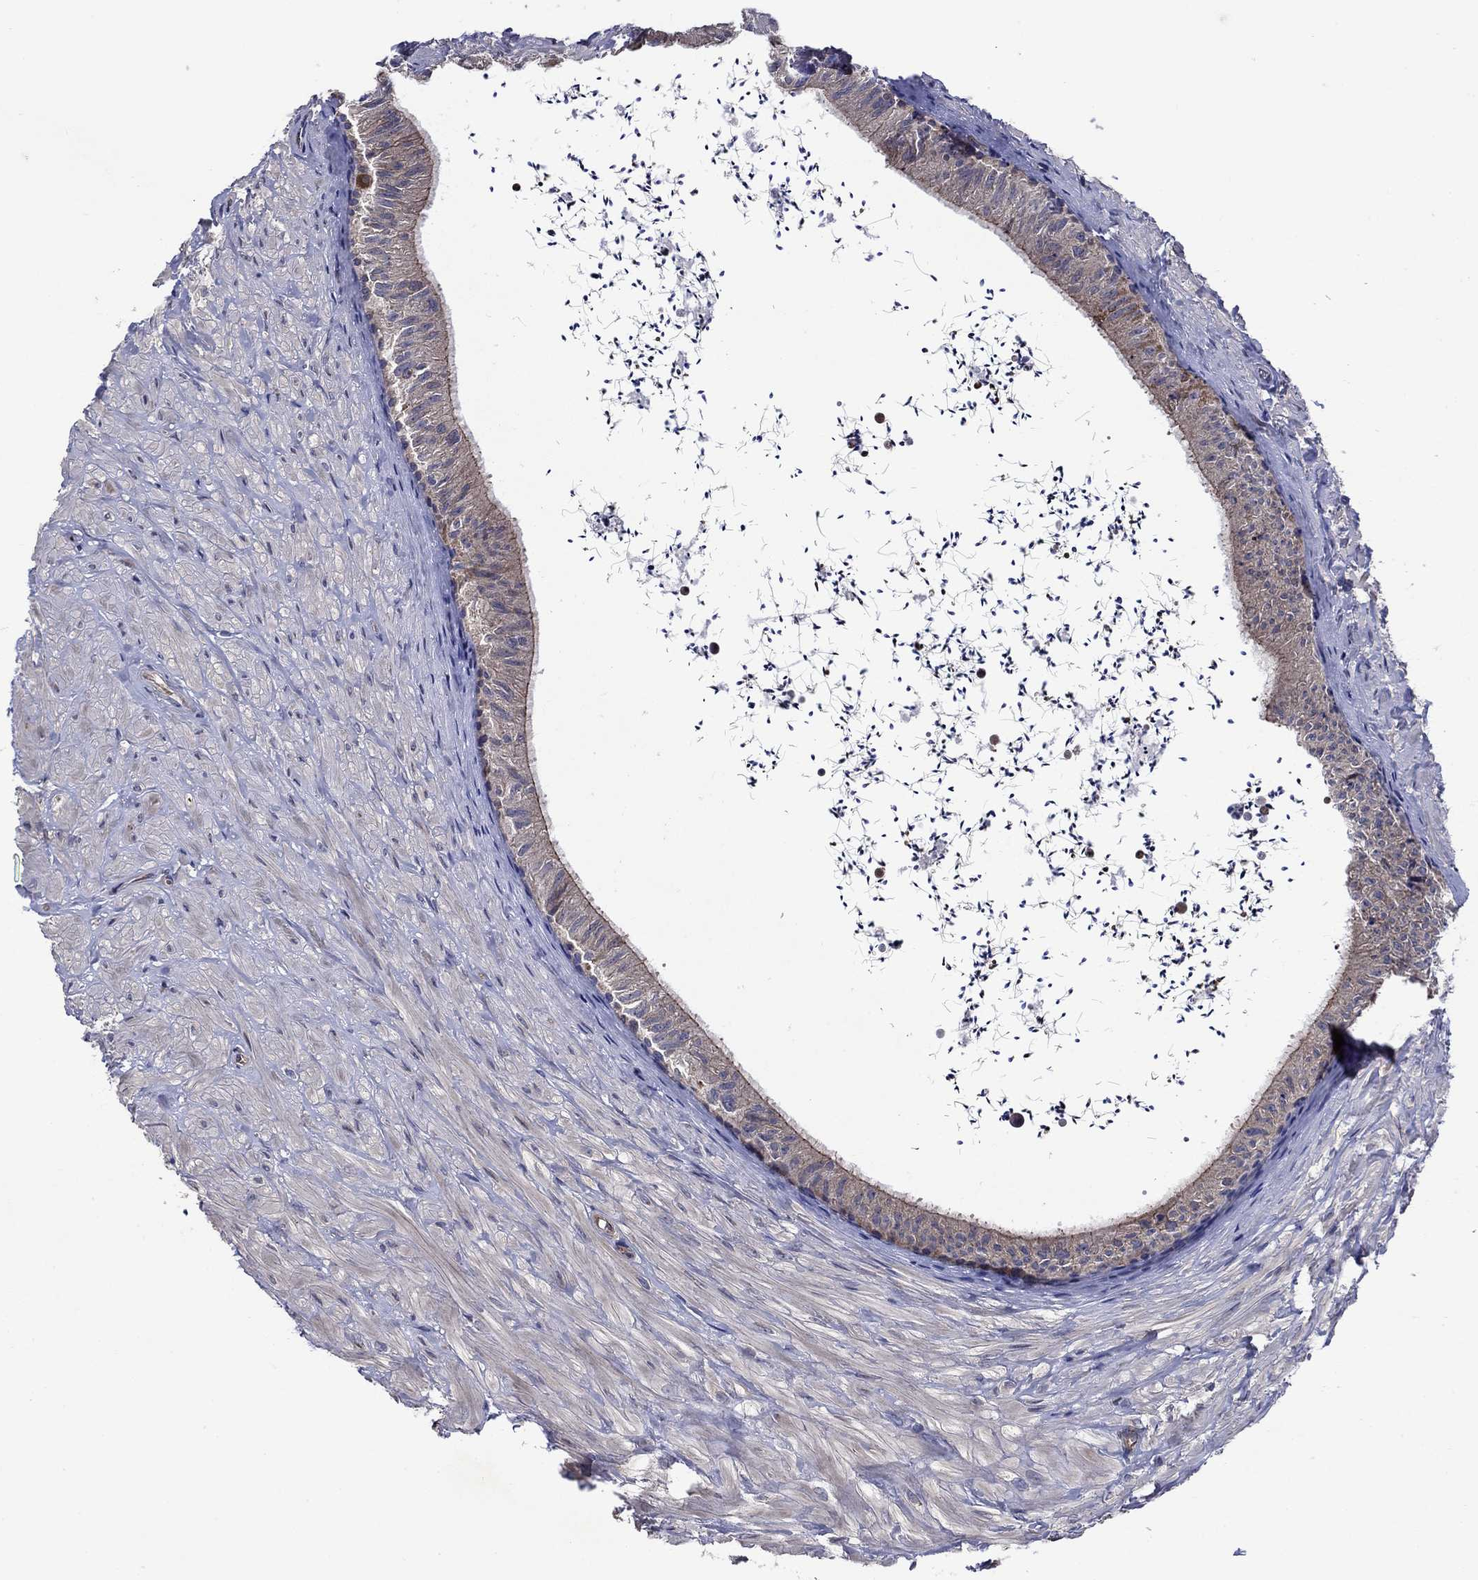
{"staining": {"intensity": "moderate", "quantity": "<25%", "location": "cytoplasmic/membranous"}, "tissue": "epididymis", "cell_type": "Glandular cells", "image_type": "normal", "snomed": [{"axis": "morphology", "description": "Normal tissue, NOS"}, {"axis": "topography", "description": "Epididymis"}], "caption": "IHC micrograph of unremarkable epididymis: epididymis stained using immunohistochemistry shows low levels of moderate protein expression localized specifically in the cytoplasmic/membranous of glandular cells, appearing as a cytoplasmic/membranous brown color.", "gene": "KIF22", "patient": {"sex": "male", "age": 32}}